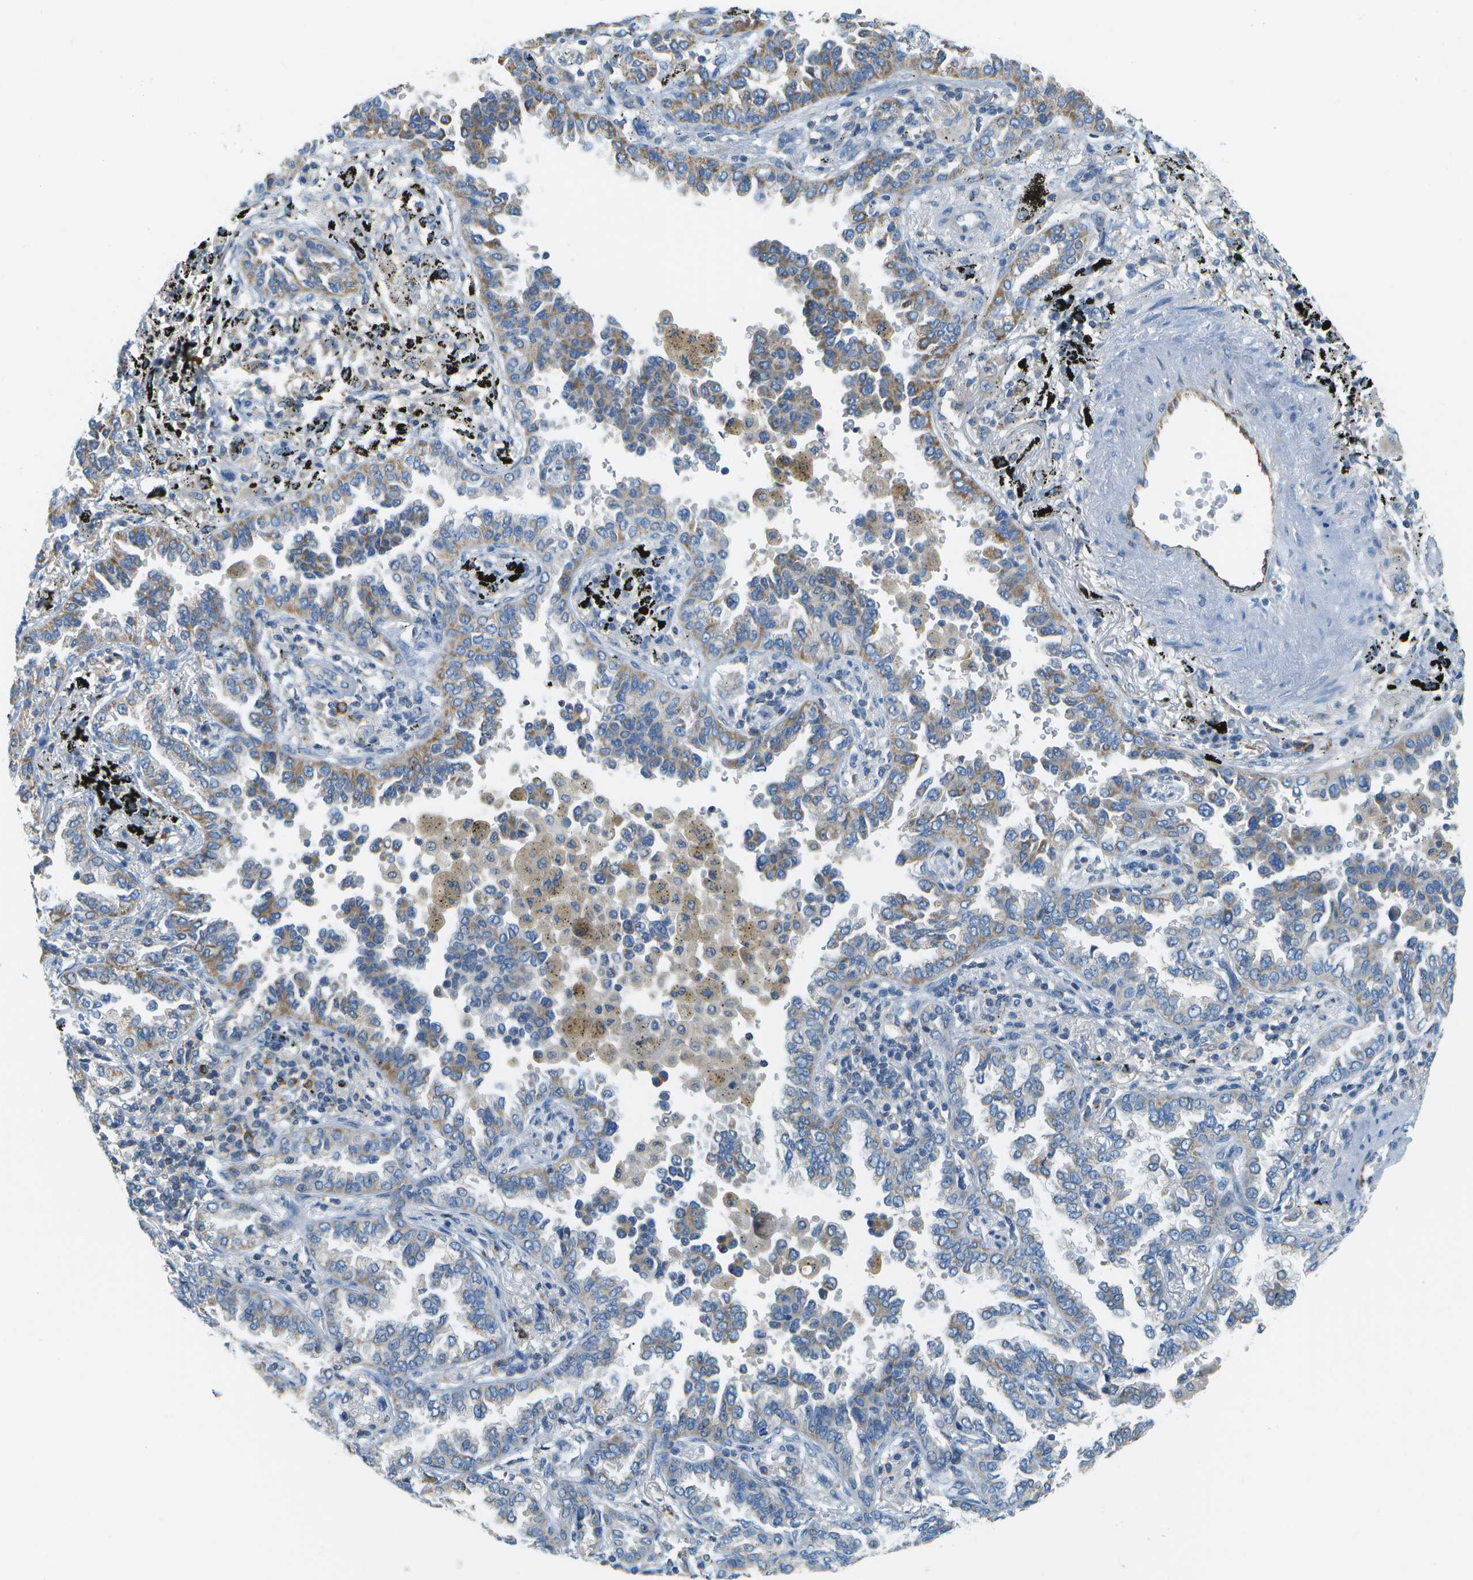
{"staining": {"intensity": "weak", "quantity": "25%-75%", "location": "cytoplasmic/membranous"}, "tissue": "lung cancer", "cell_type": "Tumor cells", "image_type": "cancer", "snomed": [{"axis": "morphology", "description": "Normal tissue, NOS"}, {"axis": "morphology", "description": "Adenocarcinoma, NOS"}, {"axis": "topography", "description": "Lung"}], "caption": "A low amount of weak cytoplasmic/membranous expression is appreciated in approximately 25%-75% of tumor cells in adenocarcinoma (lung) tissue.", "gene": "PTGIS", "patient": {"sex": "male", "age": 59}}